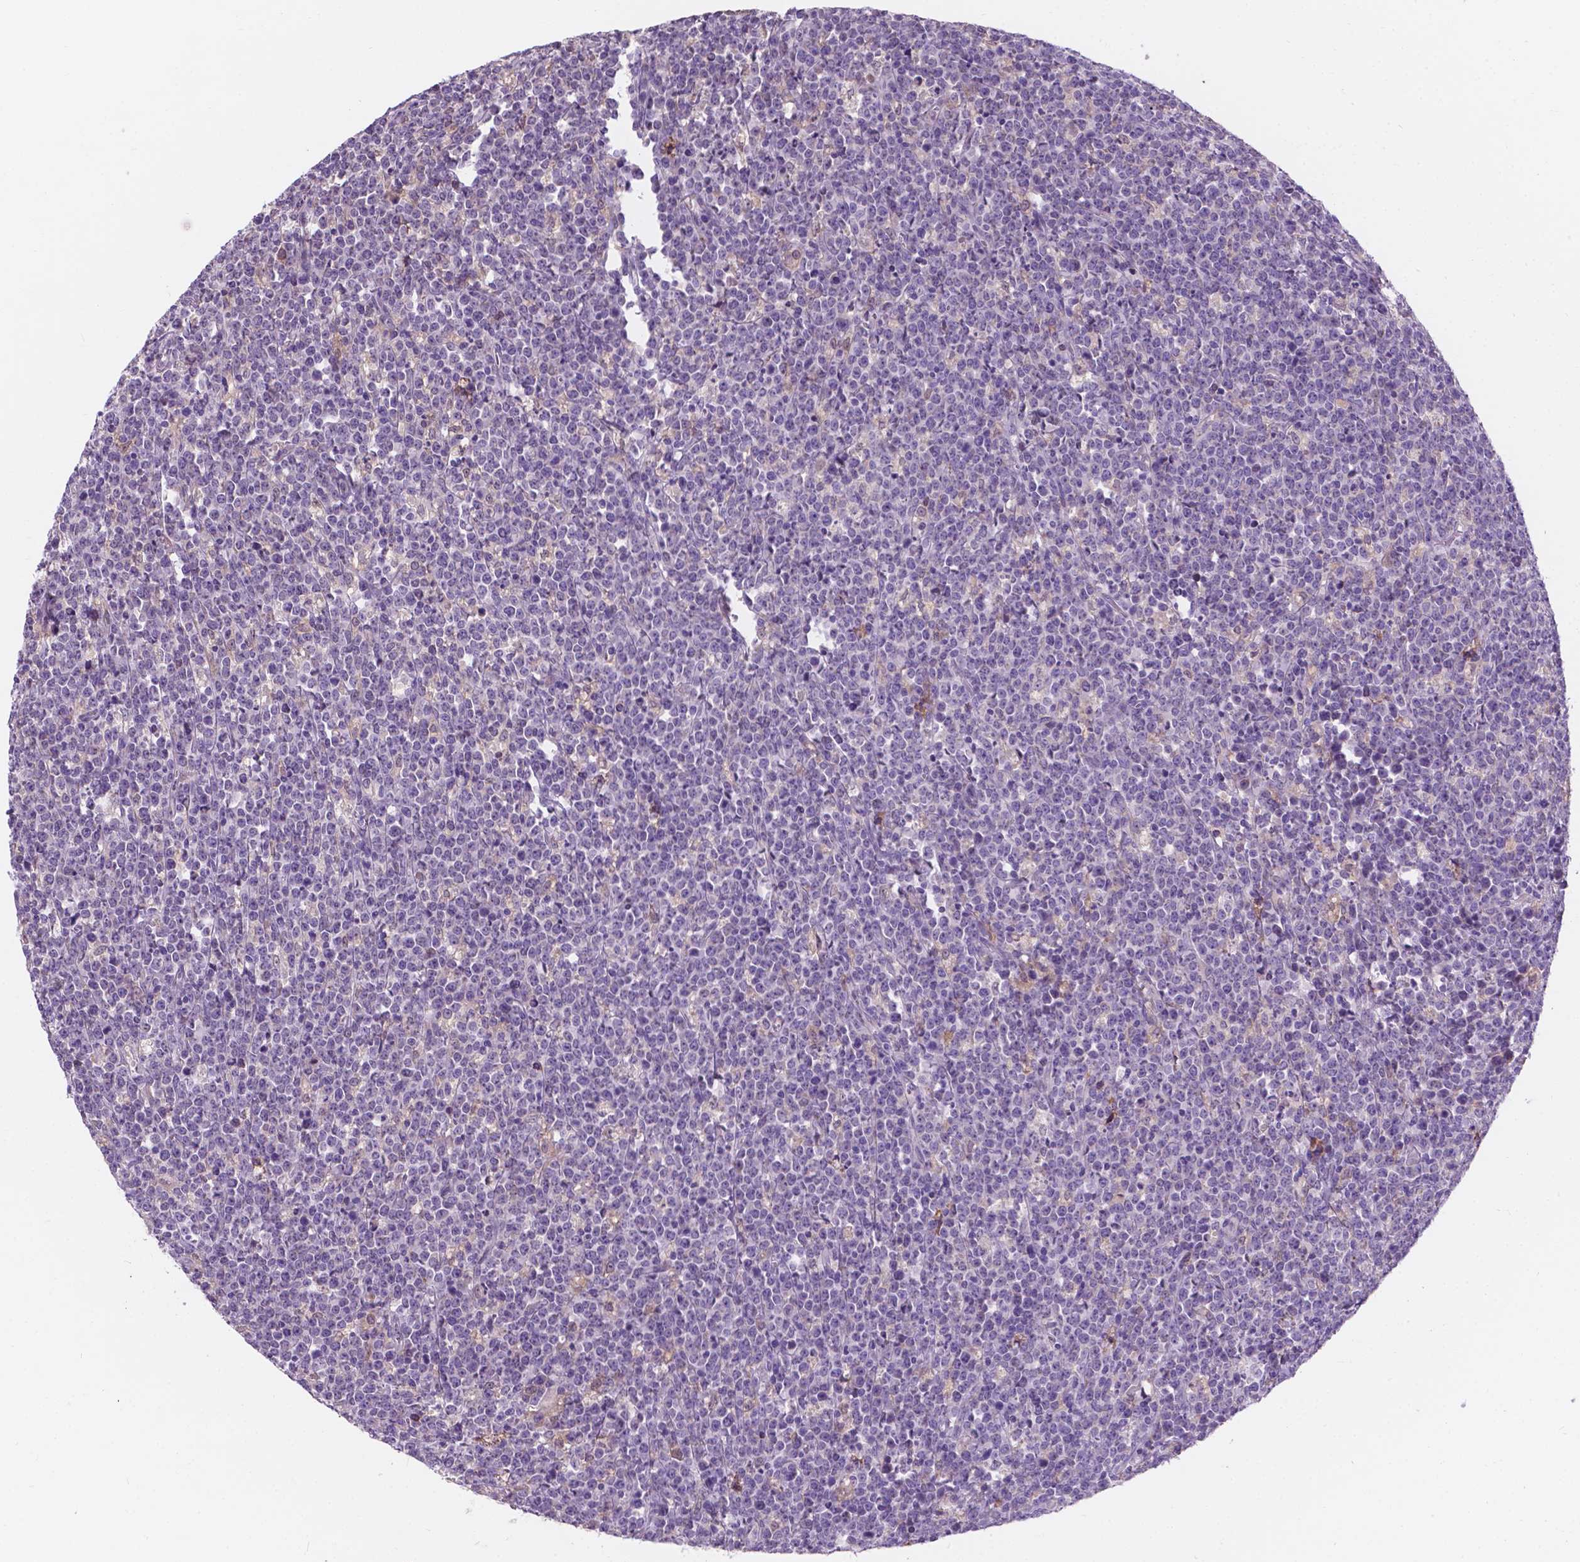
{"staining": {"intensity": "negative", "quantity": "none", "location": "none"}, "tissue": "lymphoma", "cell_type": "Tumor cells", "image_type": "cancer", "snomed": [{"axis": "morphology", "description": "Malignant lymphoma, non-Hodgkin's type, High grade"}, {"axis": "topography", "description": "Small intestine"}], "caption": "IHC image of high-grade malignant lymphoma, non-Hodgkin's type stained for a protein (brown), which demonstrates no staining in tumor cells. (DAB (3,3'-diaminobenzidine) immunohistochemistry with hematoxylin counter stain).", "gene": "IREB2", "patient": {"sex": "female", "age": 56}}